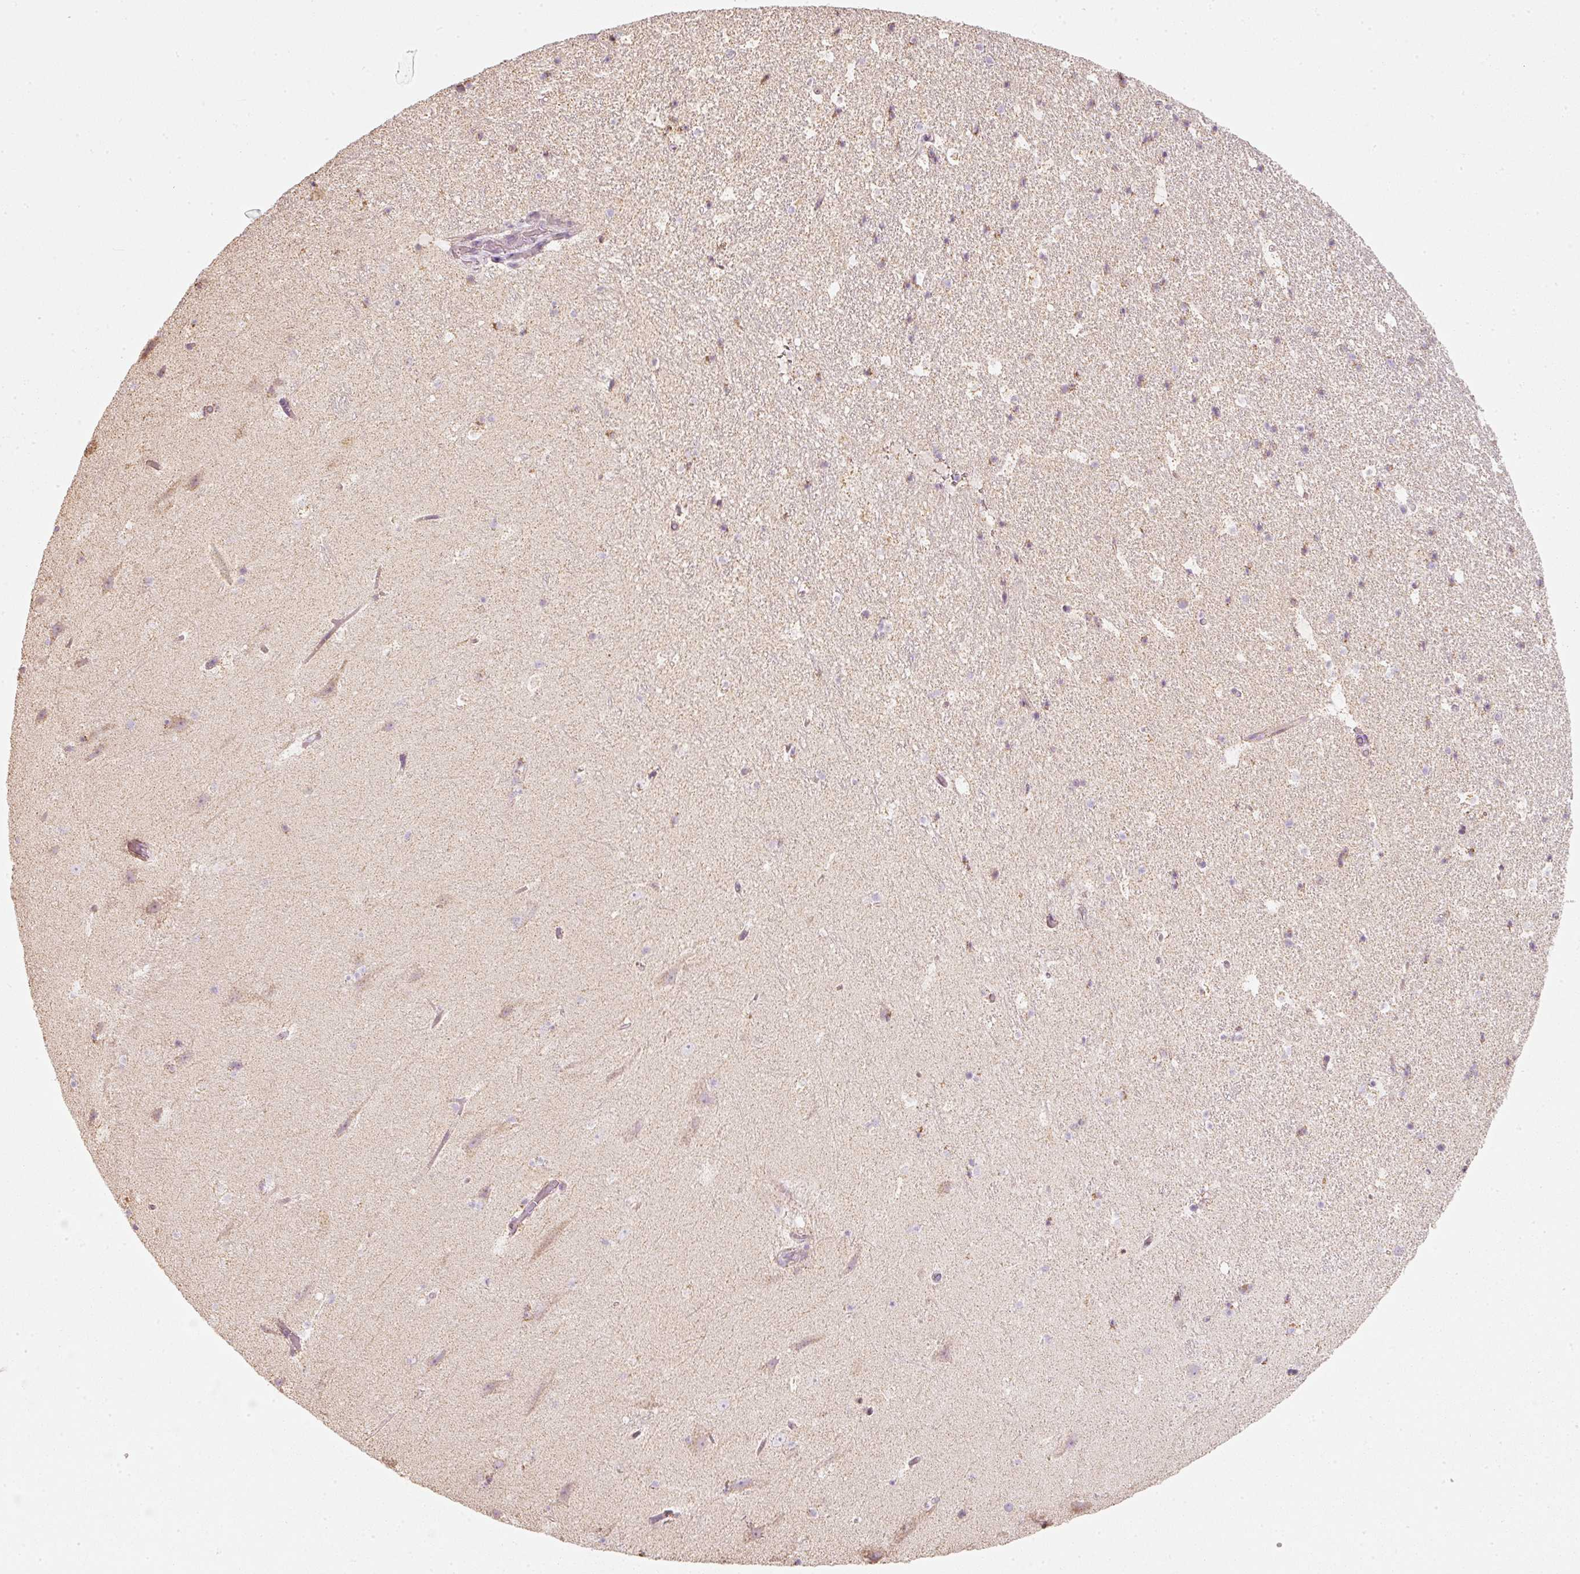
{"staining": {"intensity": "weak", "quantity": "<25%", "location": "cytoplasmic/membranous"}, "tissue": "hippocampus", "cell_type": "Glial cells", "image_type": "normal", "snomed": [{"axis": "morphology", "description": "Normal tissue, NOS"}, {"axis": "topography", "description": "Hippocampus"}], "caption": "This histopathology image is of normal hippocampus stained with immunohistochemistry (IHC) to label a protein in brown with the nuclei are counter-stained blue. There is no positivity in glial cells.", "gene": "DUT", "patient": {"sex": "male", "age": 37}}